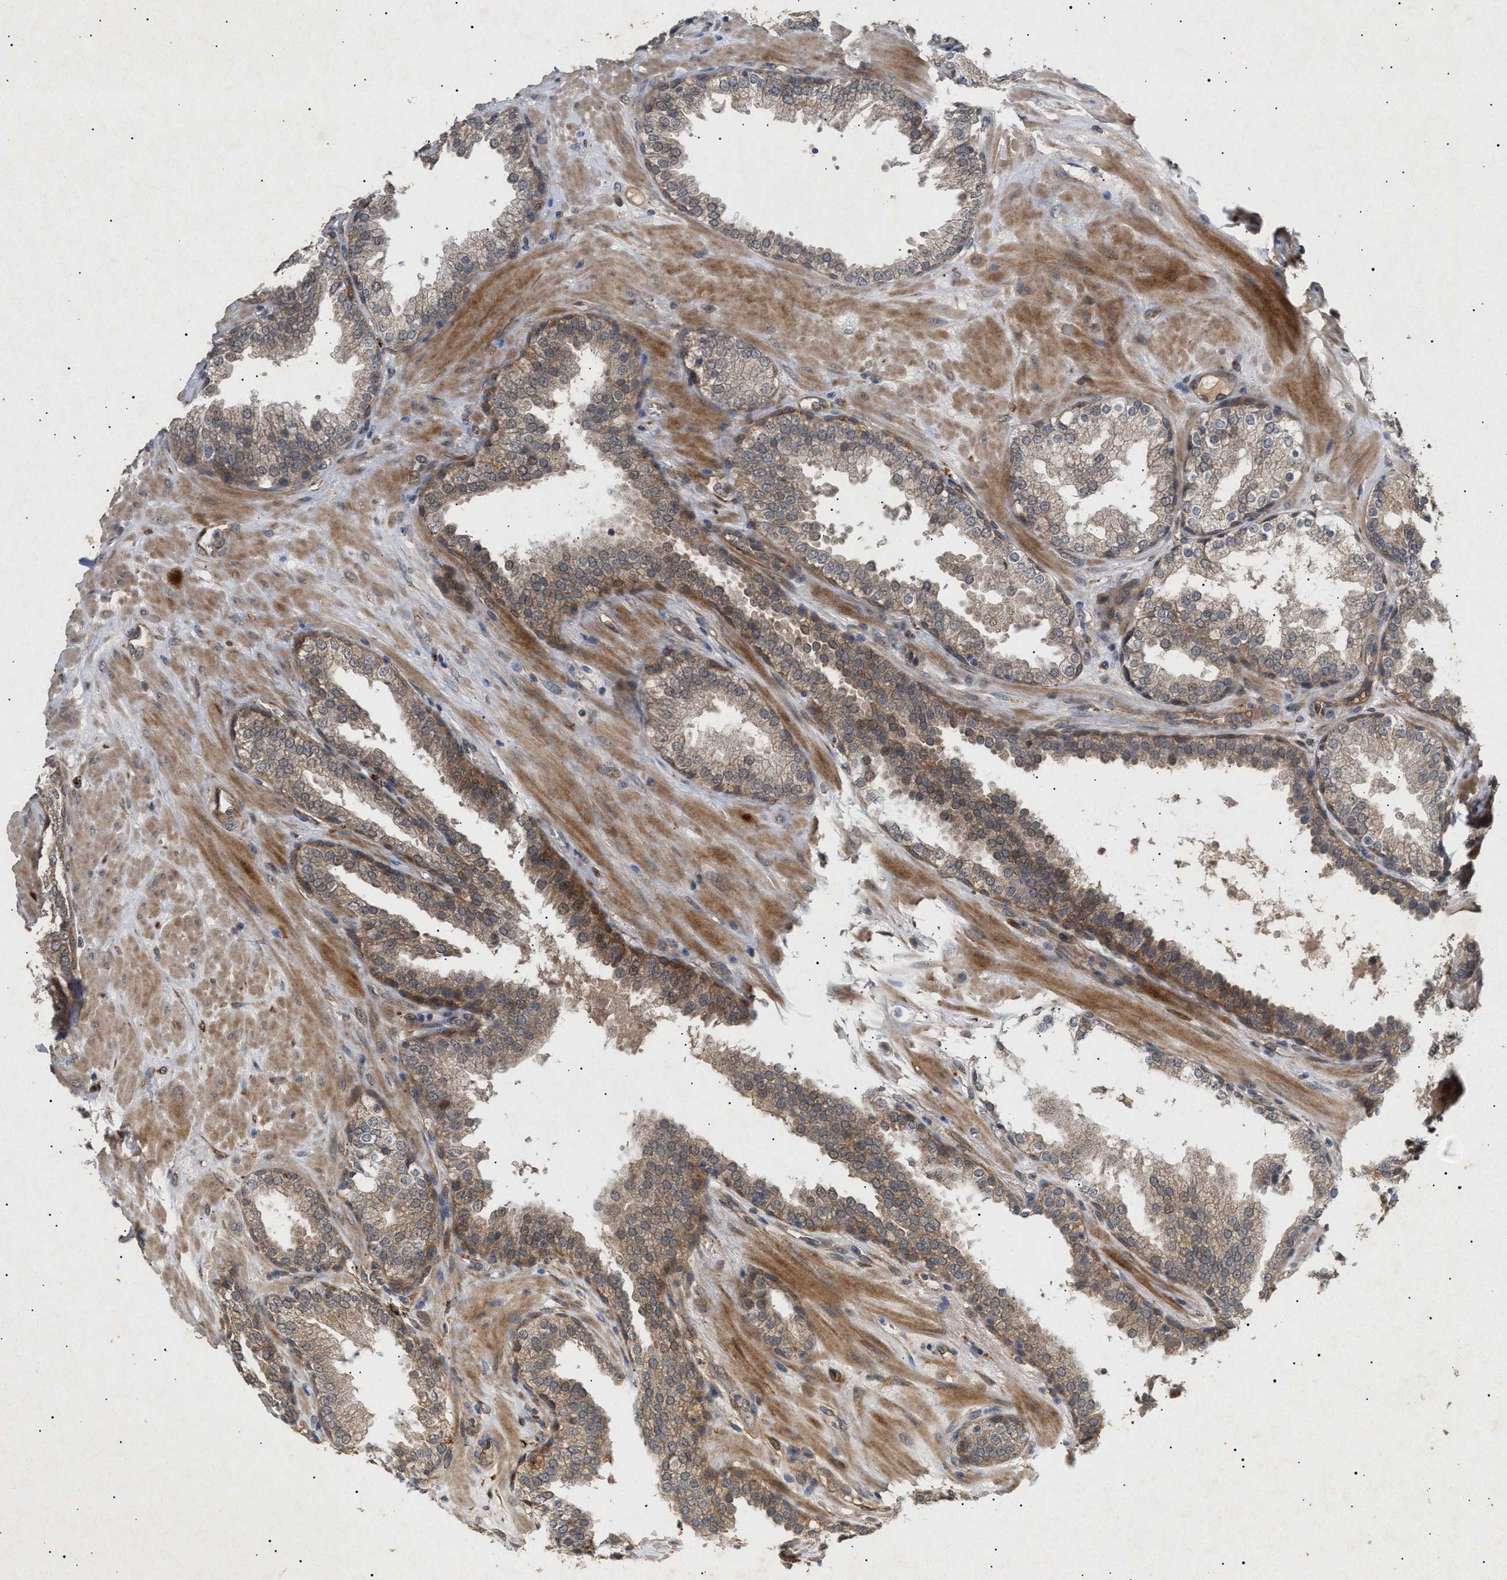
{"staining": {"intensity": "weak", "quantity": ">75%", "location": "cytoplasmic/membranous"}, "tissue": "prostate", "cell_type": "Glandular cells", "image_type": "normal", "snomed": [{"axis": "morphology", "description": "Normal tissue, NOS"}, {"axis": "topography", "description": "Prostate"}], "caption": "High-magnification brightfield microscopy of benign prostate stained with DAB (brown) and counterstained with hematoxylin (blue). glandular cells exhibit weak cytoplasmic/membranous expression is seen in about>75% of cells. The protein of interest is stained brown, and the nuclei are stained in blue (DAB IHC with brightfield microscopy, high magnification).", "gene": "SIRT5", "patient": {"sex": "male", "age": 51}}